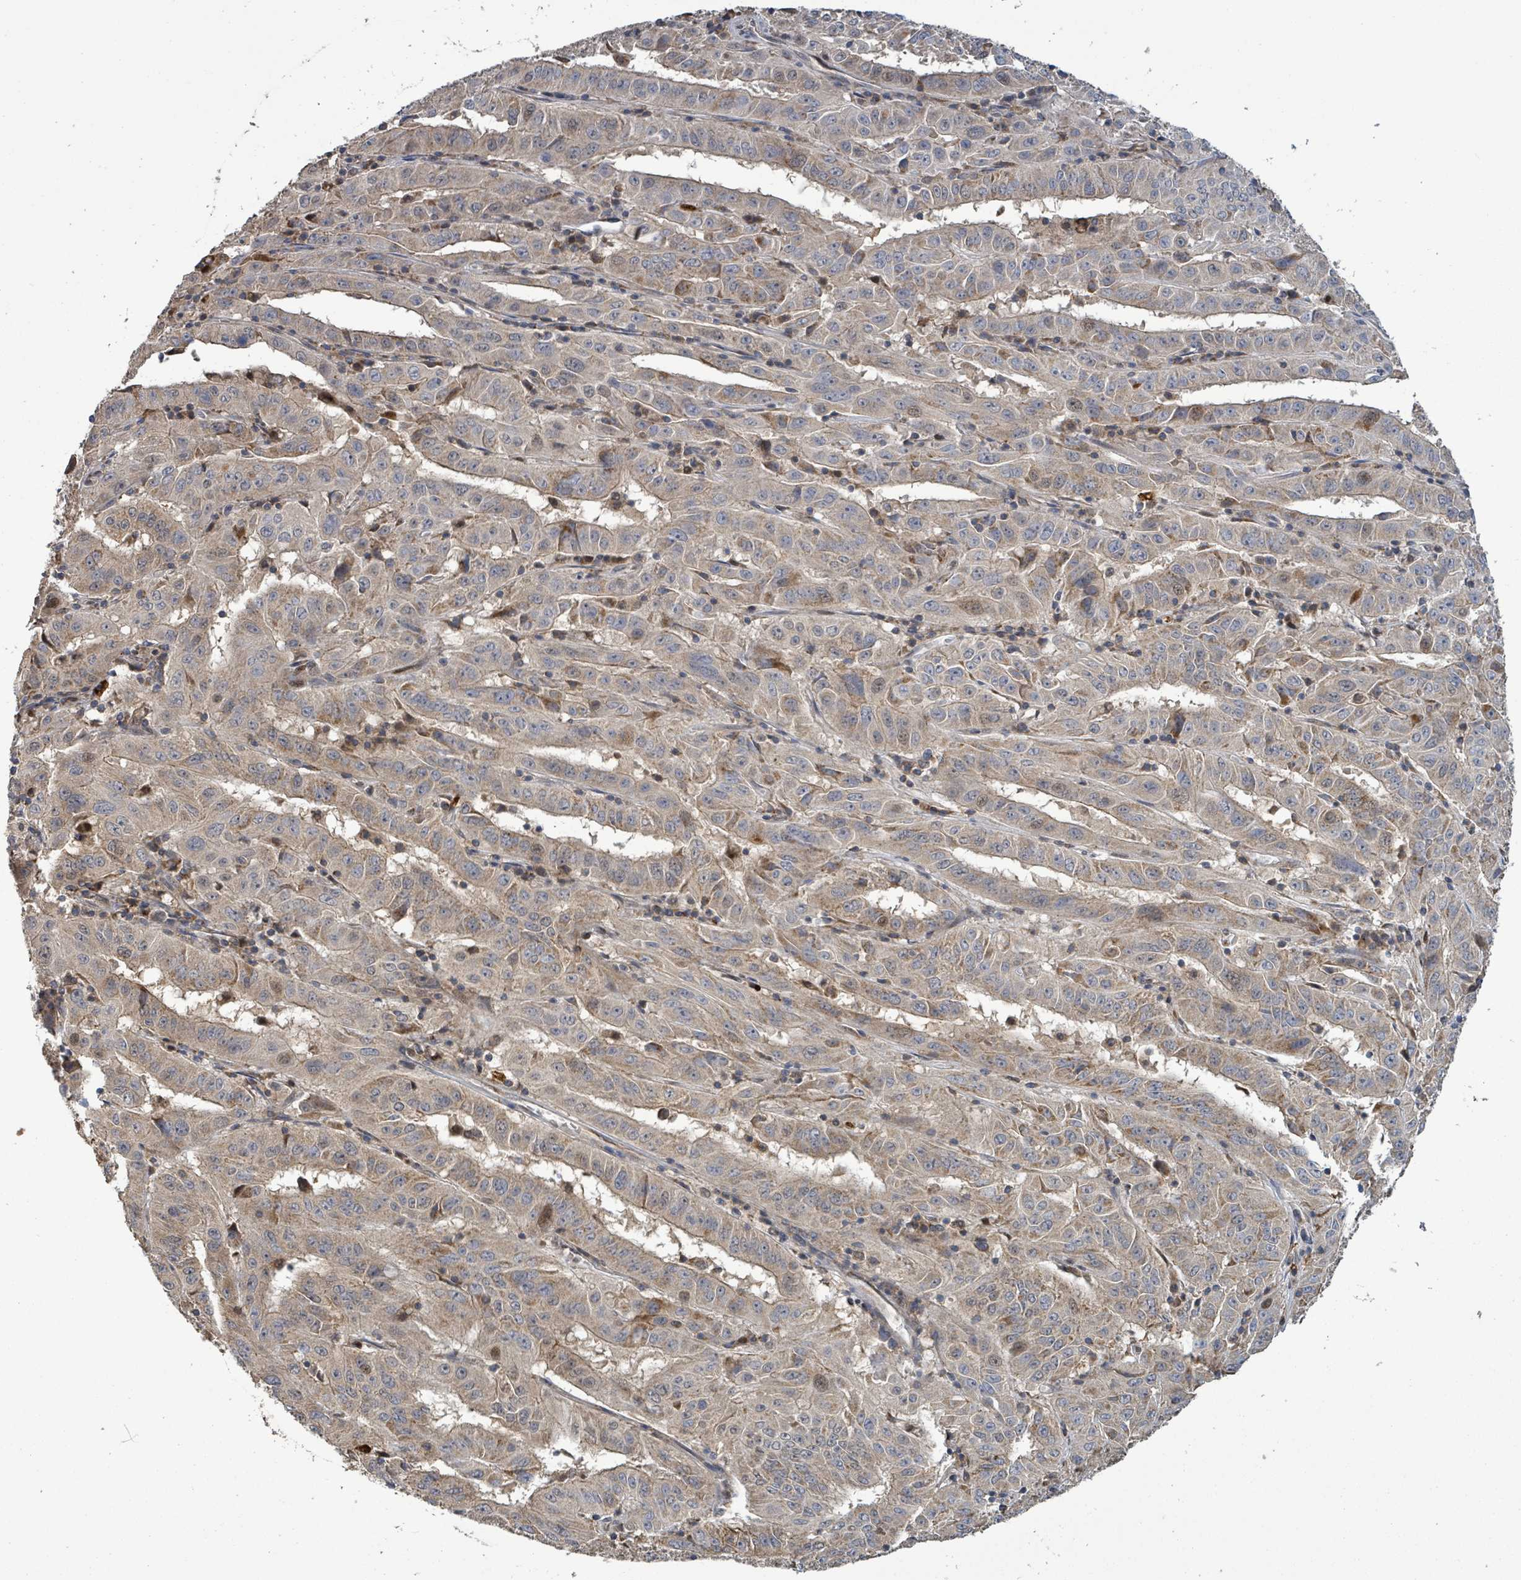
{"staining": {"intensity": "weak", "quantity": ">75%", "location": "cytoplasmic/membranous"}, "tissue": "pancreatic cancer", "cell_type": "Tumor cells", "image_type": "cancer", "snomed": [{"axis": "morphology", "description": "Adenocarcinoma, NOS"}, {"axis": "topography", "description": "Pancreas"}], "caption": "Pancreatic adenocarcinoma was stained to show a protein in brown. There is low levels of weak cytoplasmic/membranous staining in about >75% of tumor cells. Immunohistochemistry (ihc) stains the protein of interest in brown and the nuclei are stained blue.", "gene": "COQ6", "patient": {"sex": "male", "age": 63}}